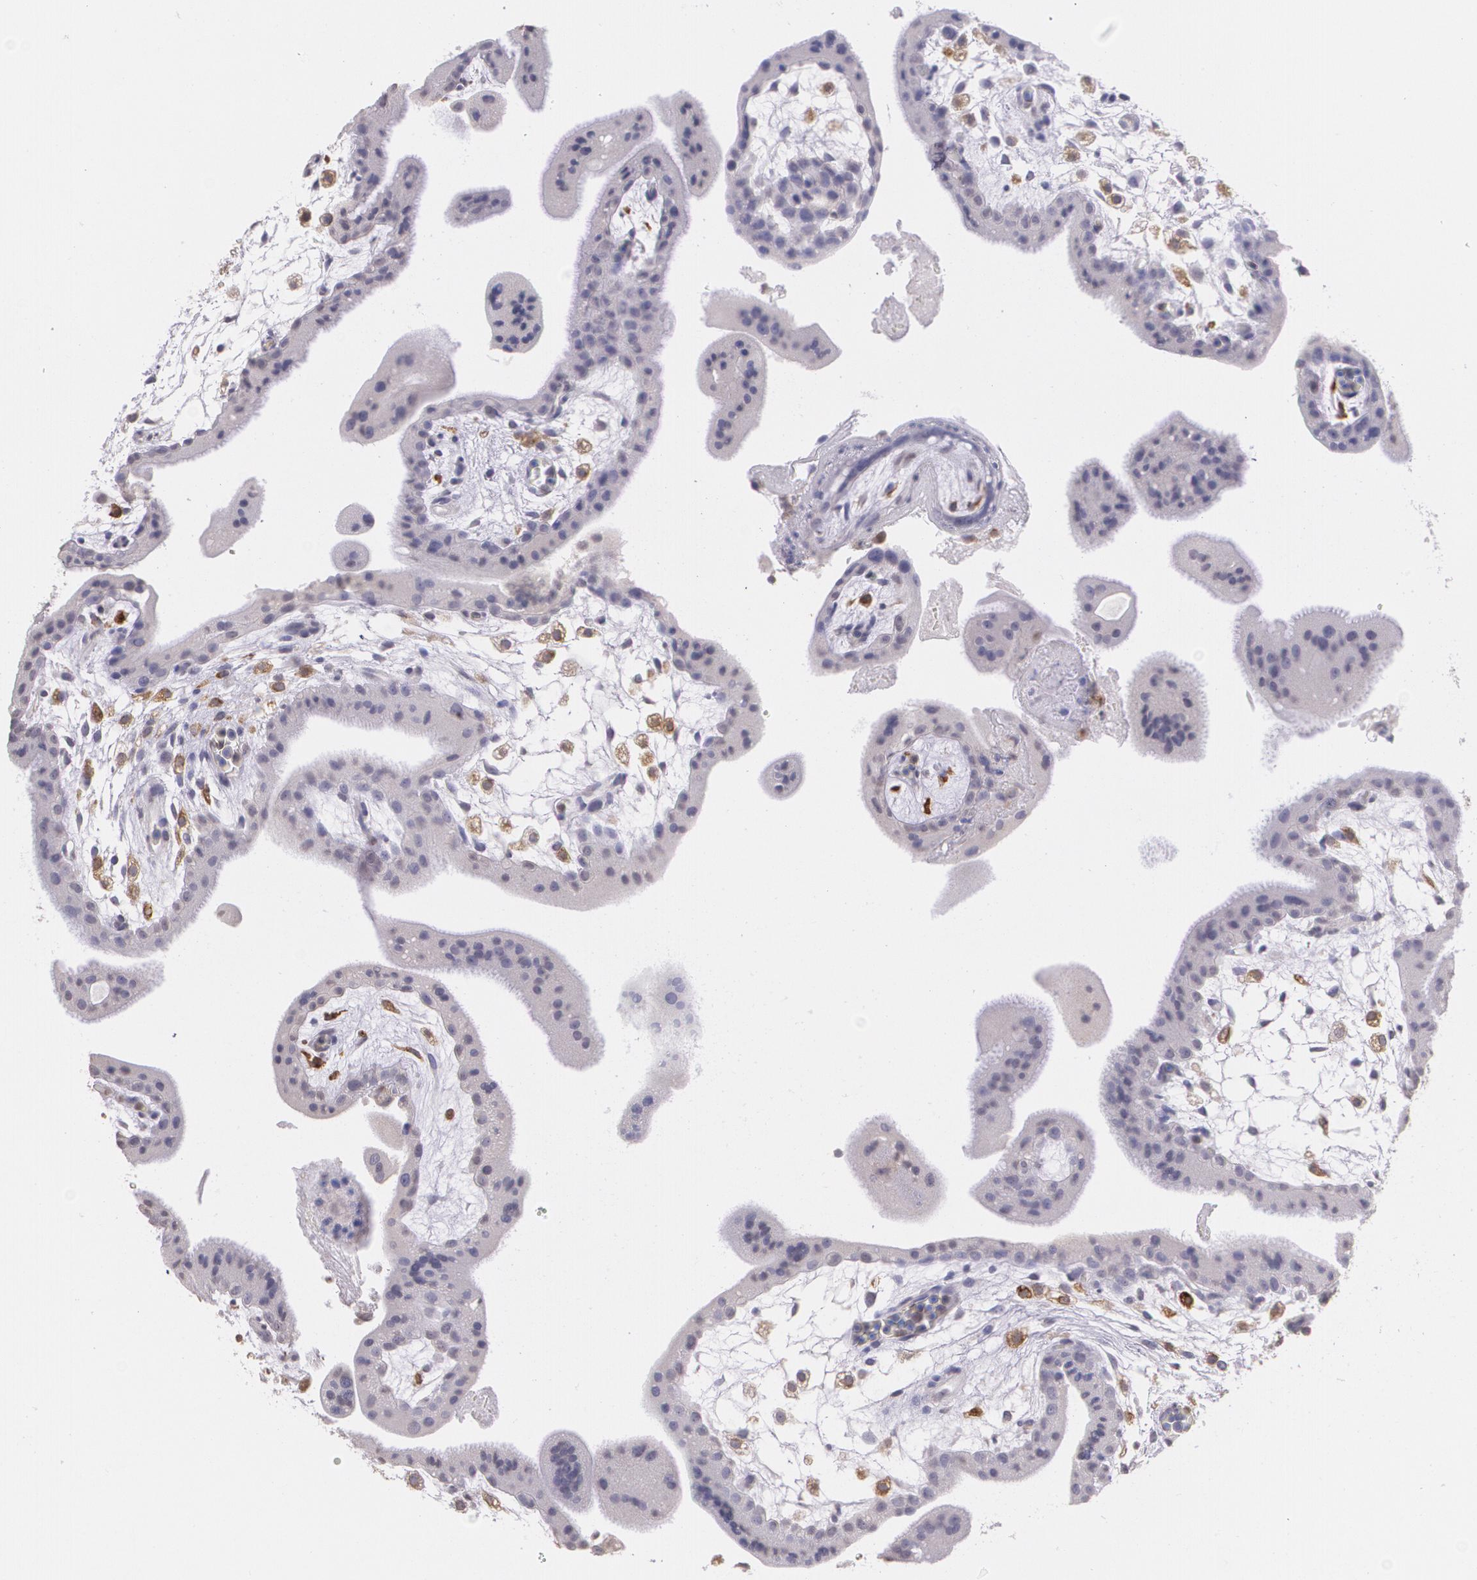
{"staining": {"intensity": "negative", "quantity": "none", "location": "none"}, "tissue": "placenta", "cell_type": "Decidual cells", "image_type": "normal", "snomed": [{"axis": "morphology", "description": "Normal tissue, NOS"}, {"axis": "topography", "description": "Placenta"}], "caption": "The image reveals no staining of decidual cells in unremarkable placenta. Nuclei are stained in blue.", "gene": "RTN1", "patient": {"sex": "female", "age": 35}}